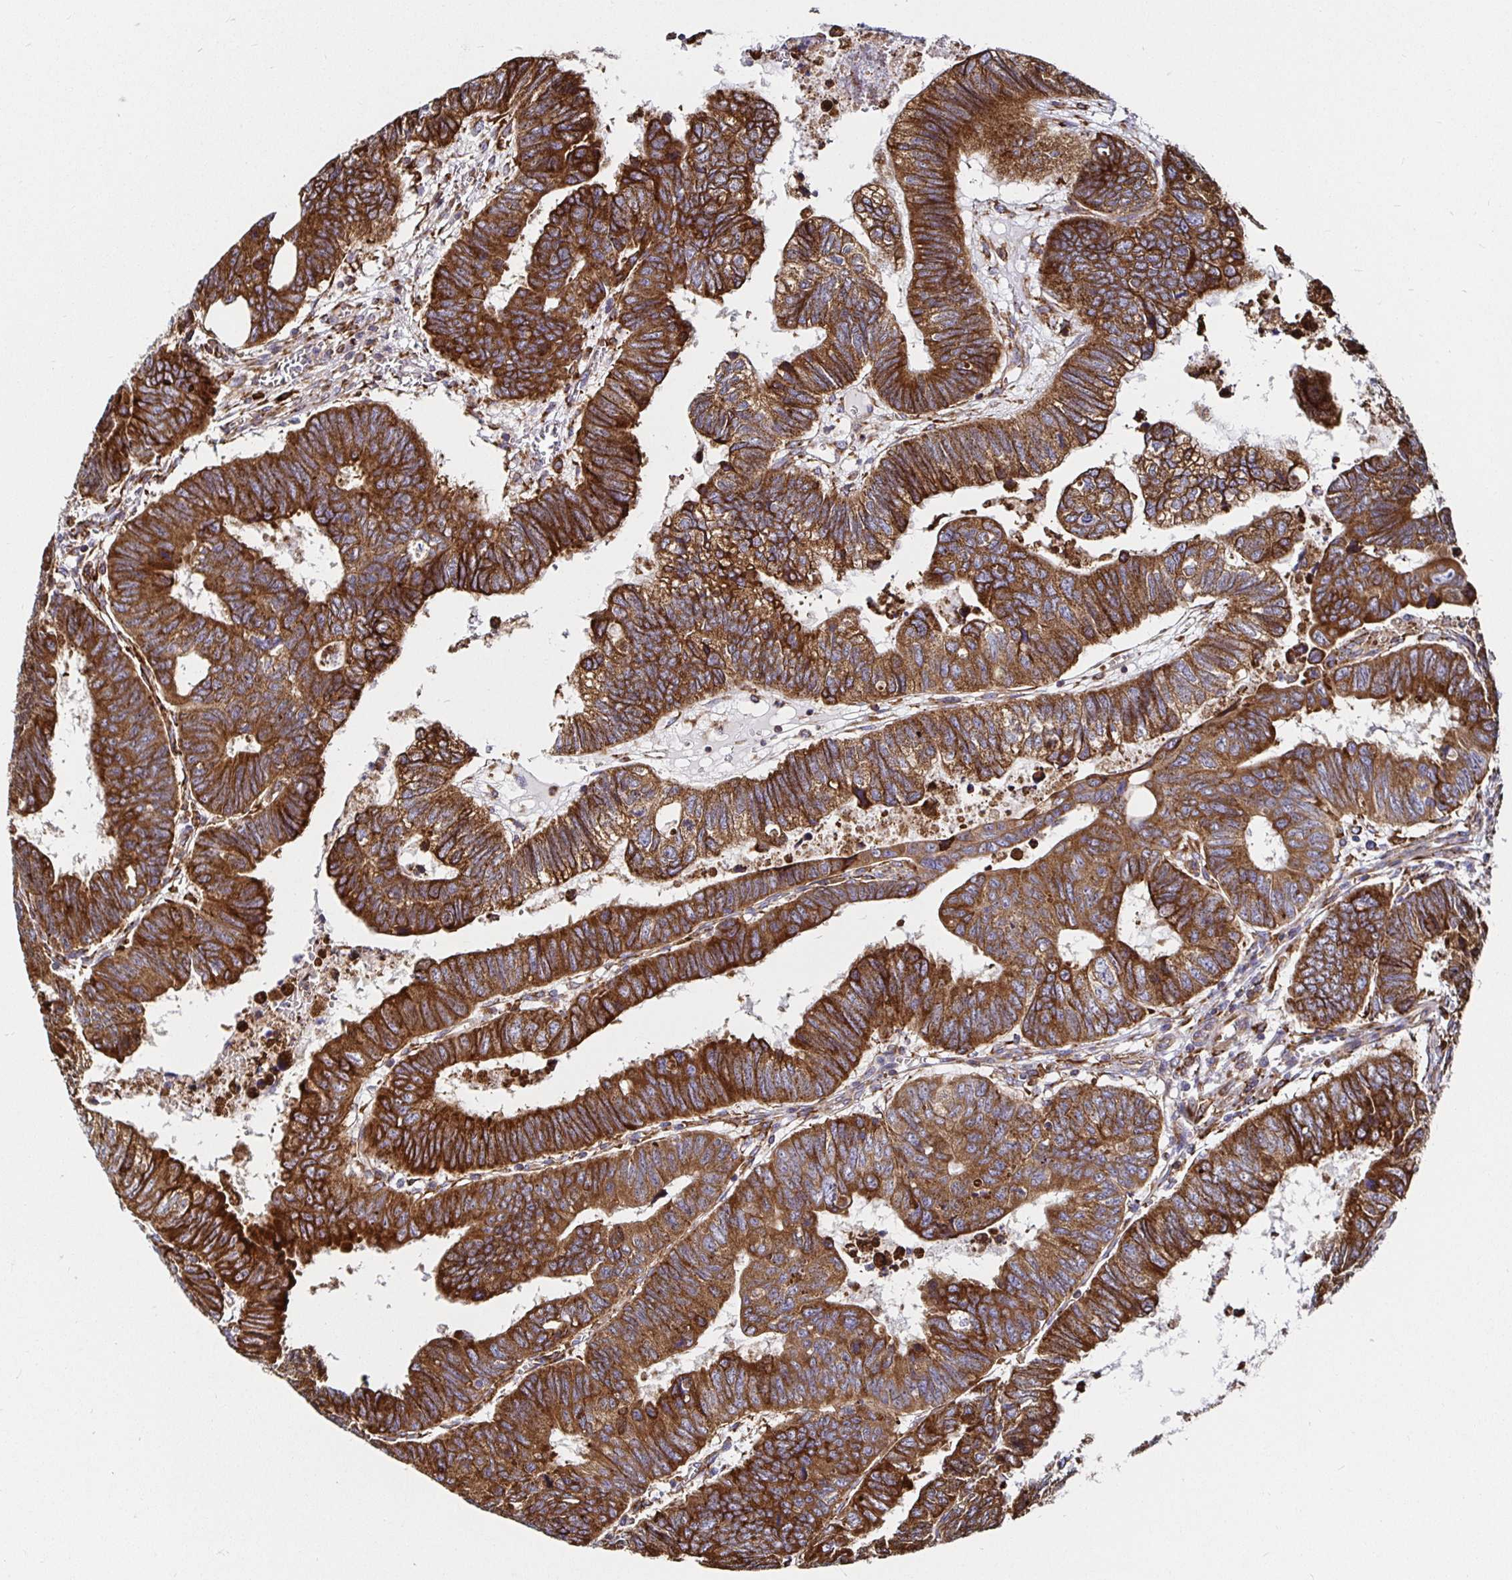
{"staining": {"intensity": "strong", "quantity": ">75%", "location": "cytoplasmic/membranous"}, "tissue": "colorectal cancer", "cell_type": "Tumor cells", "image_type": "cancer", "snomed": [{"axis": "morphology", "description": "Adenocarcinoma, NOS"}, {"axis": "topography", "description": "Colon"}], "caption": "Protein staining reveals strong cytoplasmic/membranous positivity in about >75% of tumor cells in colorectal cancer (adenocarcinoma).", "gene": "SMYD3", "patient": {"sex": "male", "age": 62}}